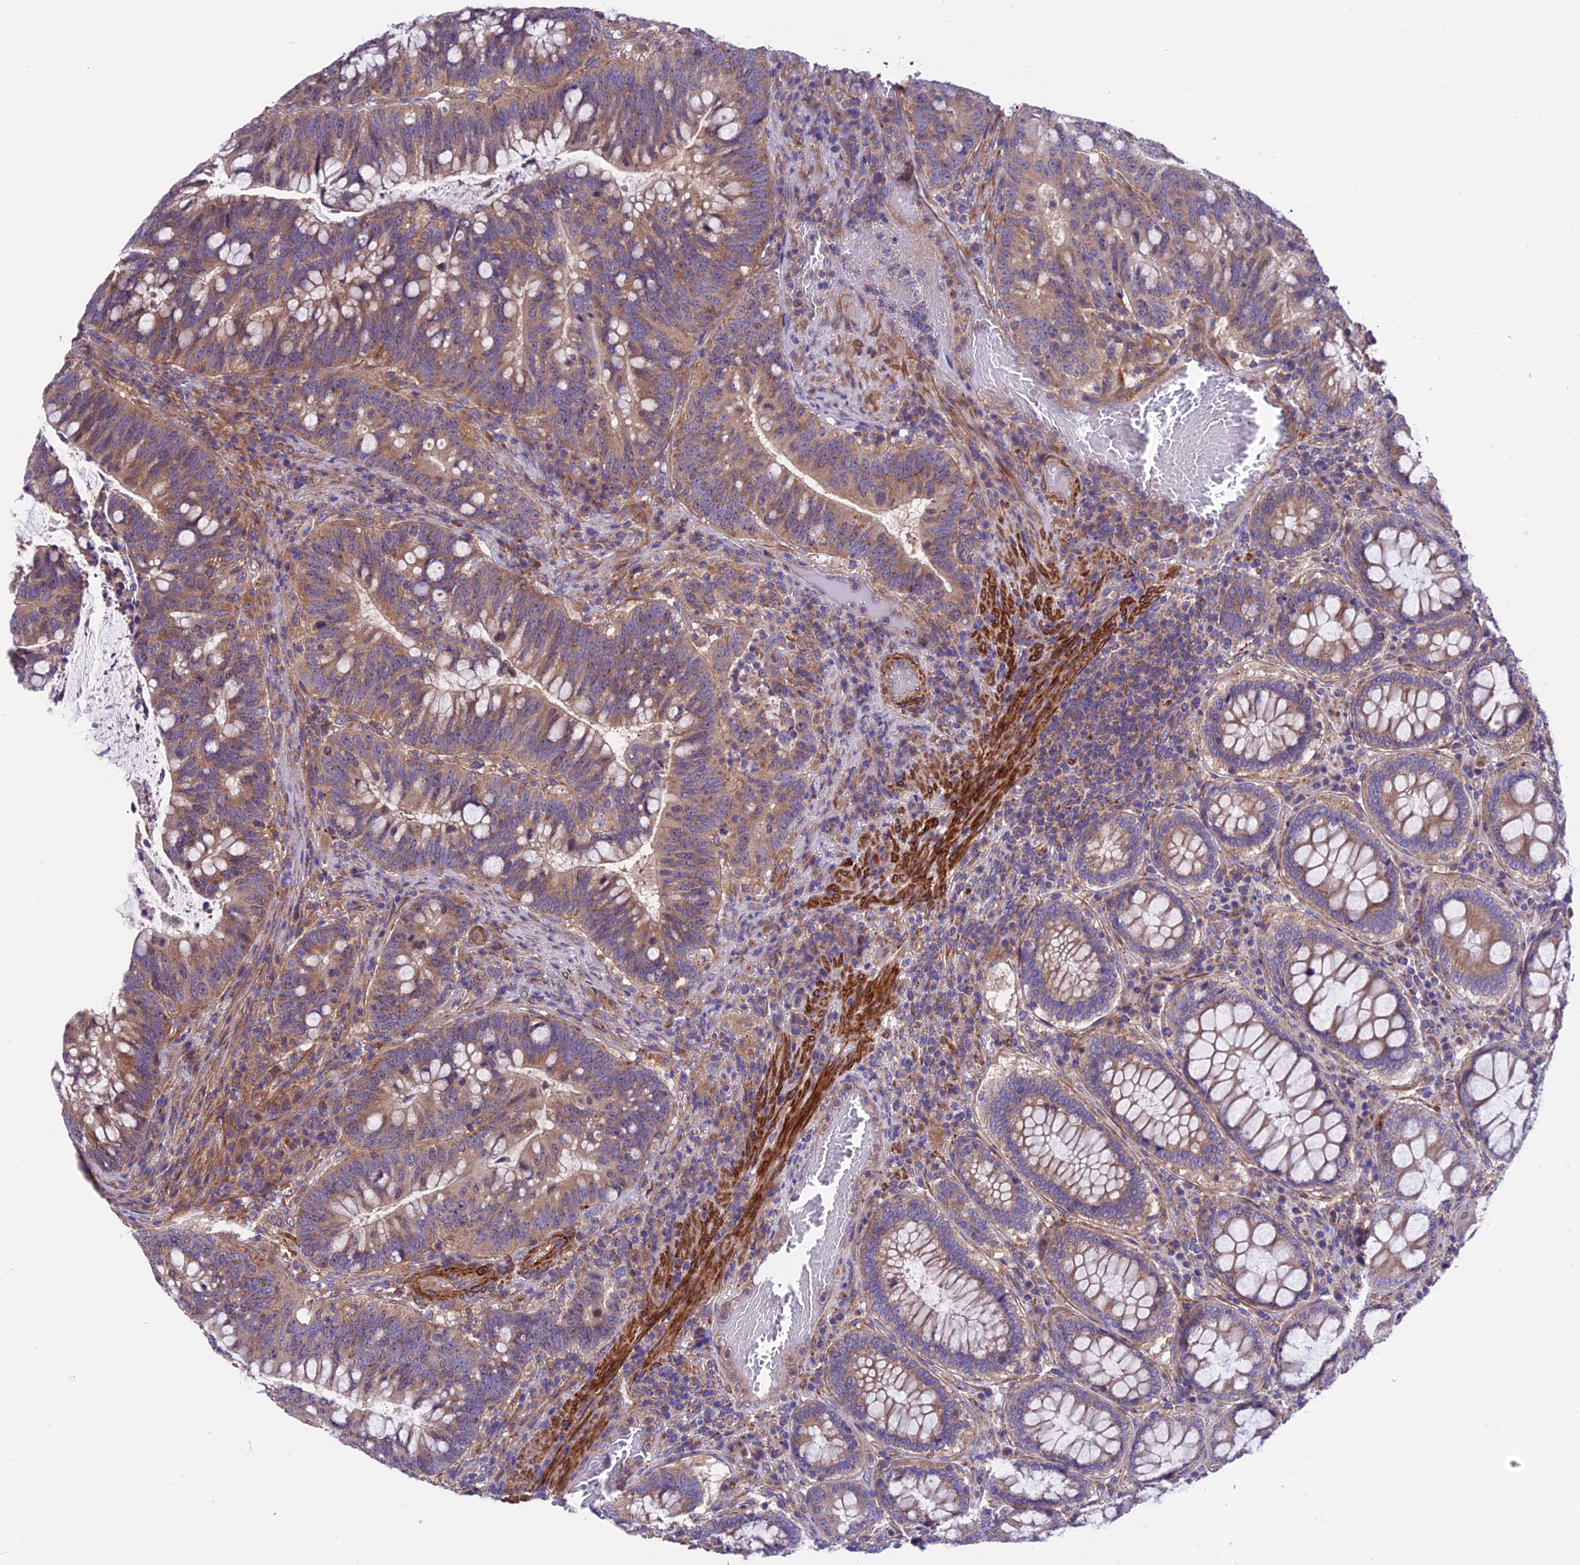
{"staining": {"intensity": "weak", "quantity": ">75%", "location": "cytoplasmic/membranous"}, "tissue": "colorectal cancer", "cell_type": "Tumor cells", "image_type": "cancer", "snomed": [{"axis": "morphology", "description": "Adenocarcinoma, NOS"}, {"axis": "topography", "description": "Colon"}], "caption": "Immunohistochemistry of adenocarcinoma (colorectal) exhibits low levels of weak cytoplasmic/membranous staining in approximately >75% of tumor cells.", "gene": "VPS16", "patient": {"sex": "female", "age": 66}}